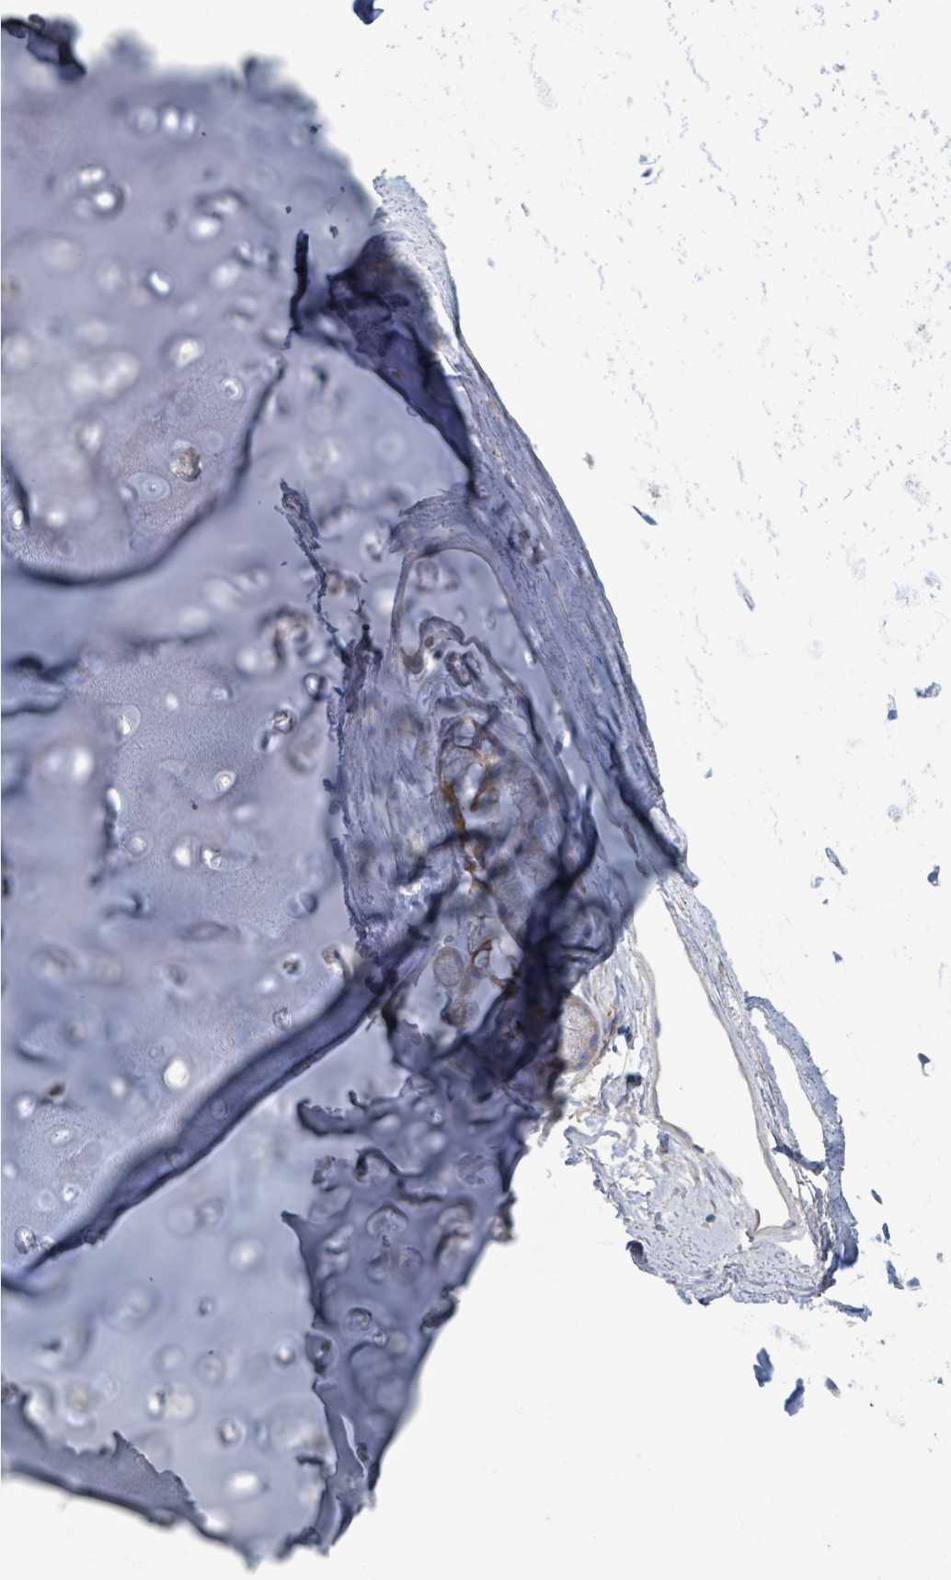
{"staining": {"intensity": "negative", "quantity": "none", "location": "none"}, "tissue": "soft tissue", "cell_type": "Chondrocytes", "image_type": "normal", "snomed": [{"axis": "morphology", "description": "Normal tissue, NOS"}, {"axis": "topography", "description": "Lymph node"}, {"axis": "topography", "description": "Cartilage tissue"}, {"axis": "topography", "description": "Bronchus"}], "caption": "IHC micrograph of unremarkable soft tissue: human soft tissue stained with DAB (3,3'-diaminobenzidine) shows no significant protein positivity in chondrocytes. The staining is performed using DAB brown chromogen with nuclei counter-stained in using hematoxylin.", "gene": "COL13A1", "patient": {"sex": "female", "age": 70}}